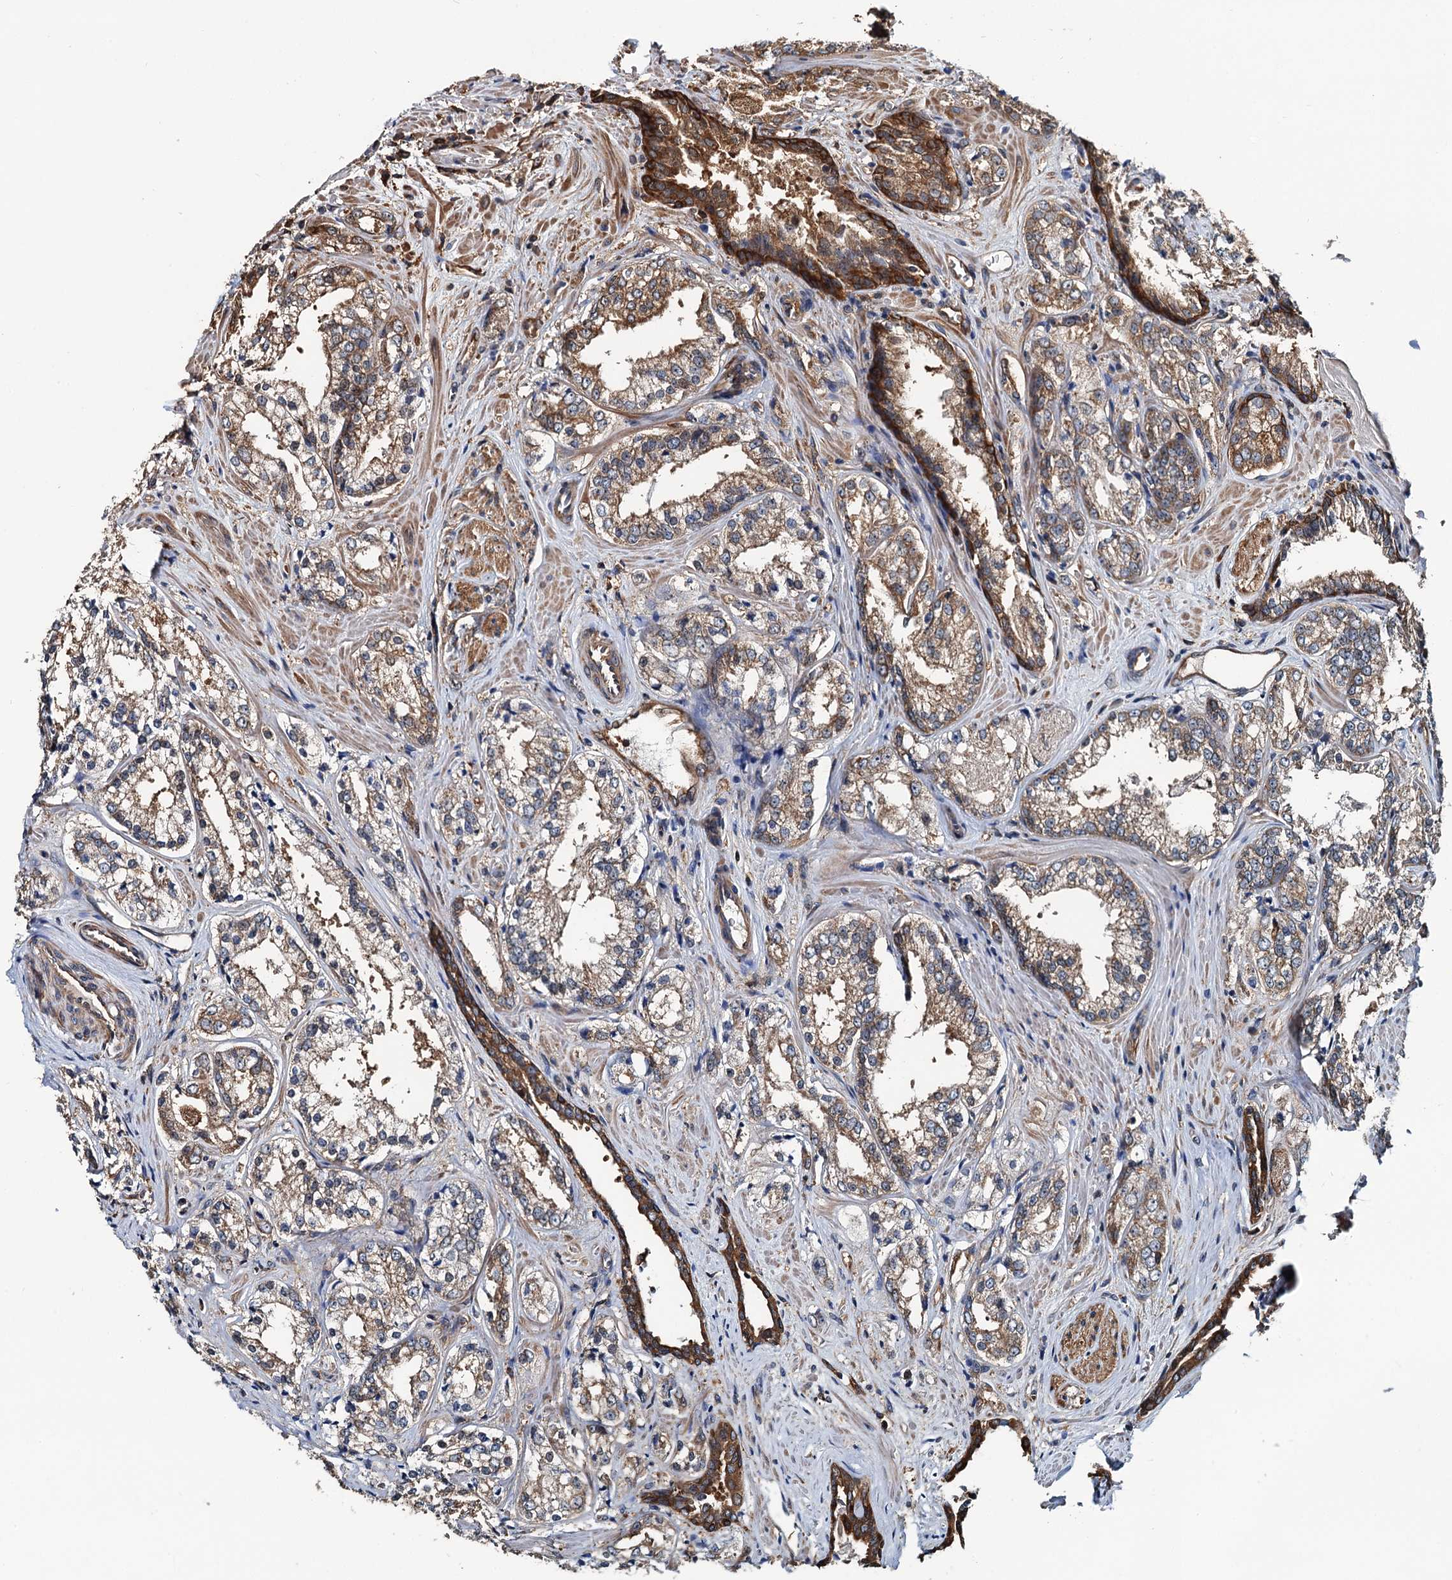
{"staining": {"intensity": "moderate", "quantity": ">75%", "location": "cytoplasmic/membranous"}, "tissue": "prostate cancer", "cell_type": "Tumor cells", "image_type": "cancer", "snomed": [{"axis": "morphology", "description": "Adenocarcinoma, Low grade"}, {"axis": "topography", "description": "Prostate"}], "caption": "Immunohistochemical staining of human prostate cancer (adenocarcinoma (low-grade)) demonstrates moderate cytoplasmic/membranous protein positivity in about >75% of tumor cells.", "gene": "USP6NL", "patient": {"sex": "male", "age": 47}}